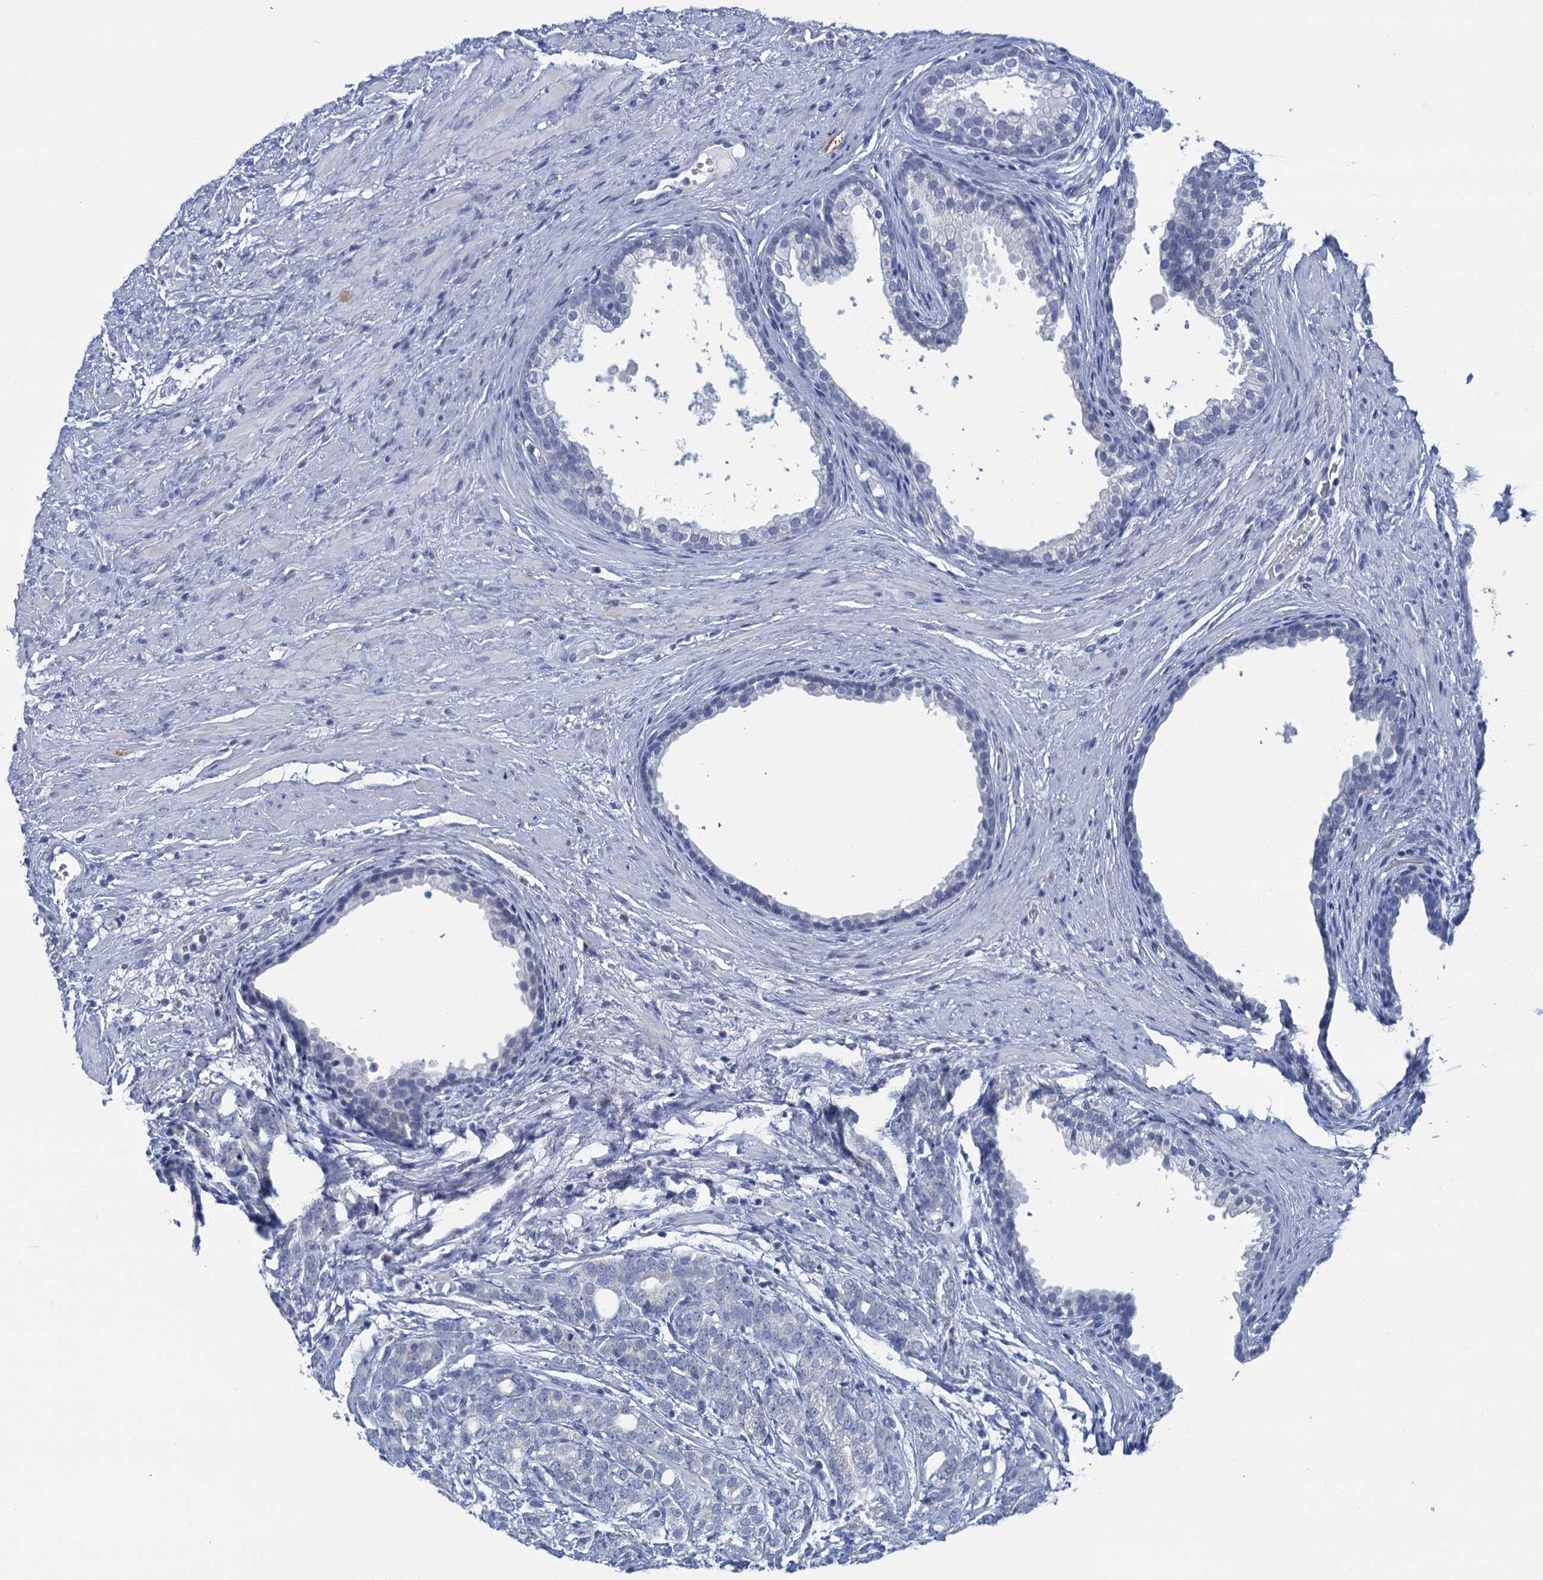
{"staining": {"intensity": "negative", "quantity": "none", "location": "none"}, "tissue": "prostate cancer", "cell_type": "Tumor cells", "image_type": "cancer", "snomed": [{"axis": "morphology", "description": "Adenocarcinoma, High grade"}, {"axis": "topography", "description": "Prostate"}], "caption": "Immunohistochemistry (IHC) photomicrograph of prostate high-grade adenocarcinoma stained for a protein (brown), which shows no expression in tumor cells.", "gene": "SCEL", "patient": {"sex": "male", "age": 57}}